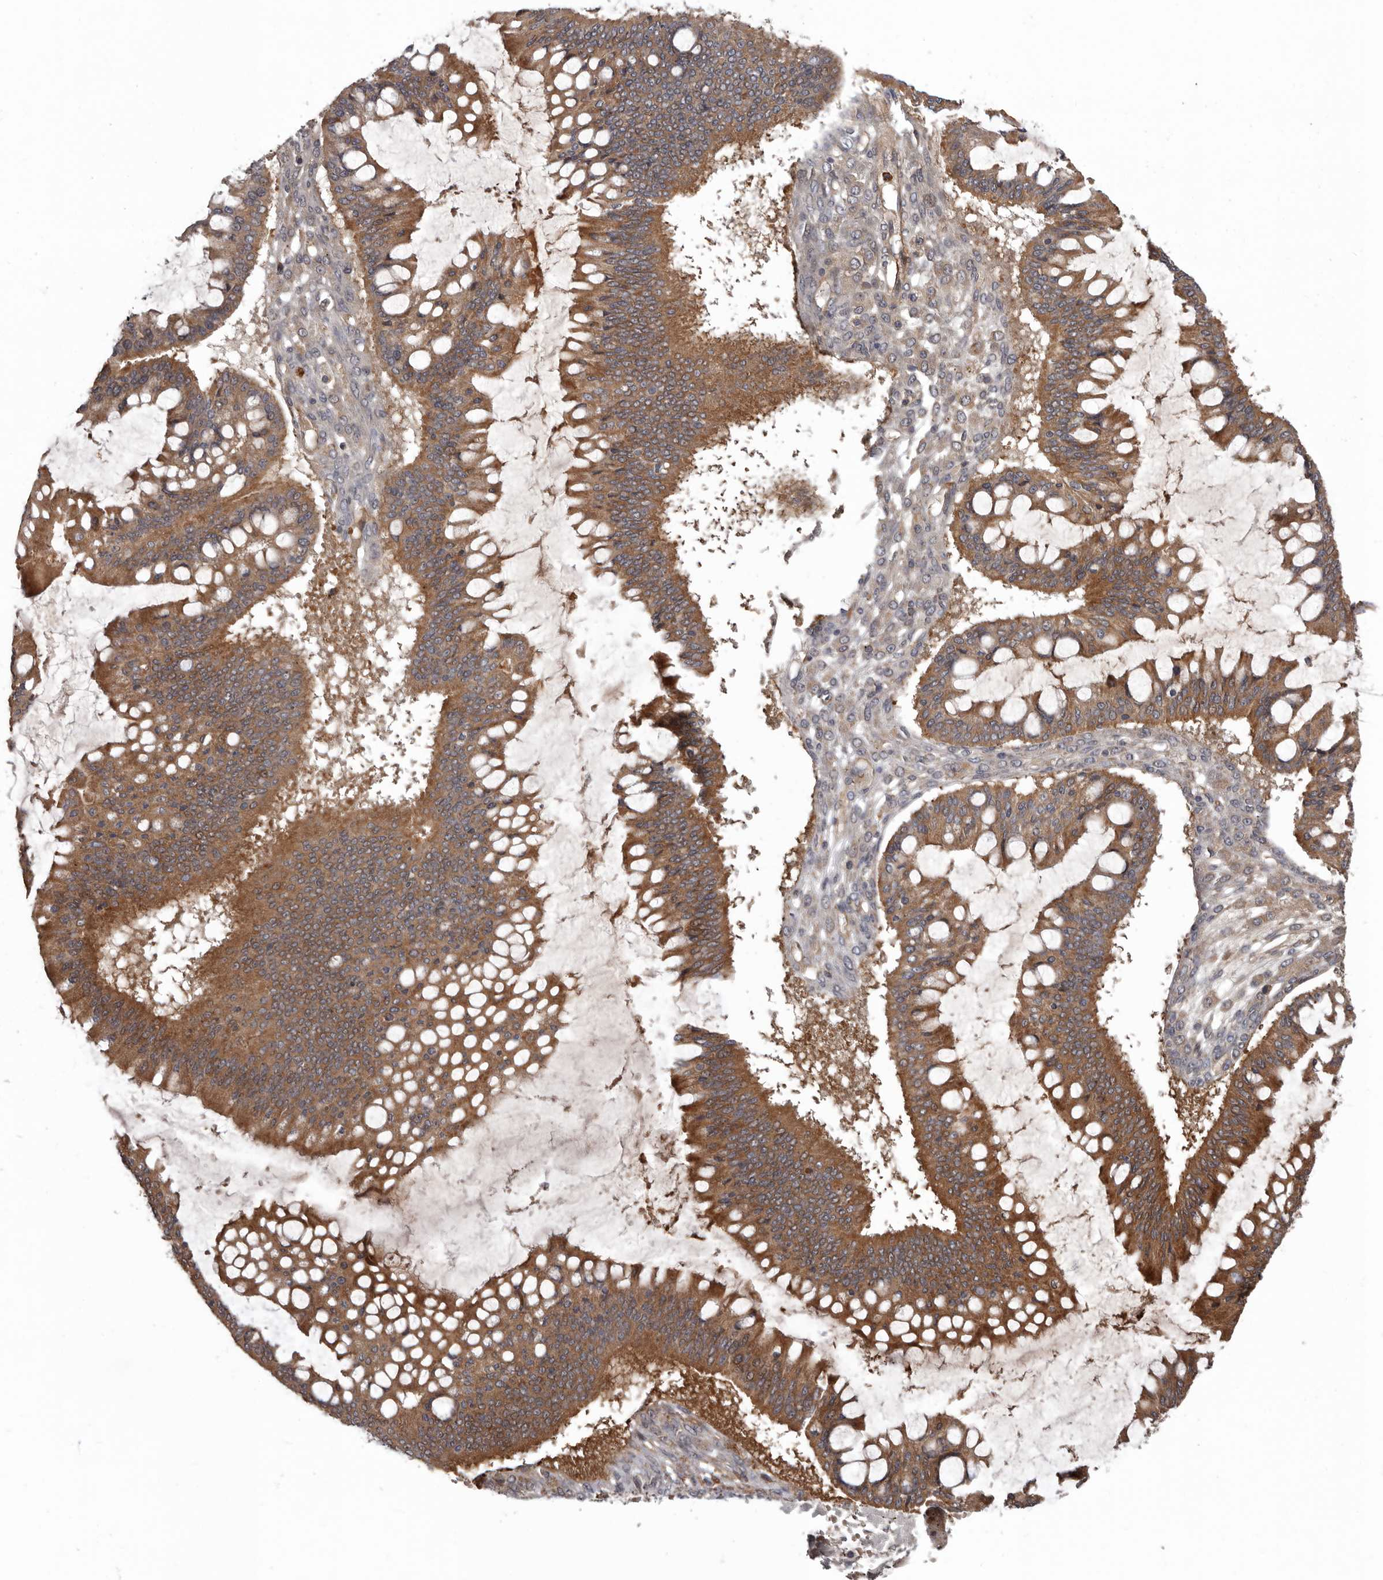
{"staining": {"intensity": "moderate", "quantity": ">75%", "location": "cytoplasmic/membranous"}, "tissue": "ovarian cancer", "cell_type": "Tumor cells", "image_type": "cancer", "snomed": [{"axis": "morphology", "description": "Cystadenocarcinoma, mucinous, NOS"}, {"axis": "topography", "description": "Ovary"}], "caption": "An immunohistochemistry (IHC) histopathology image of neoplastic tissue is shown. Protein staining in brown shows moderate cytoplasmic/membranous positivity in ovarian cancer (mucinous cystadenocarcinoma) within tumor cells.", "gene": "ARHGEF5", "patient": {"sex": "female", "age": 73}}